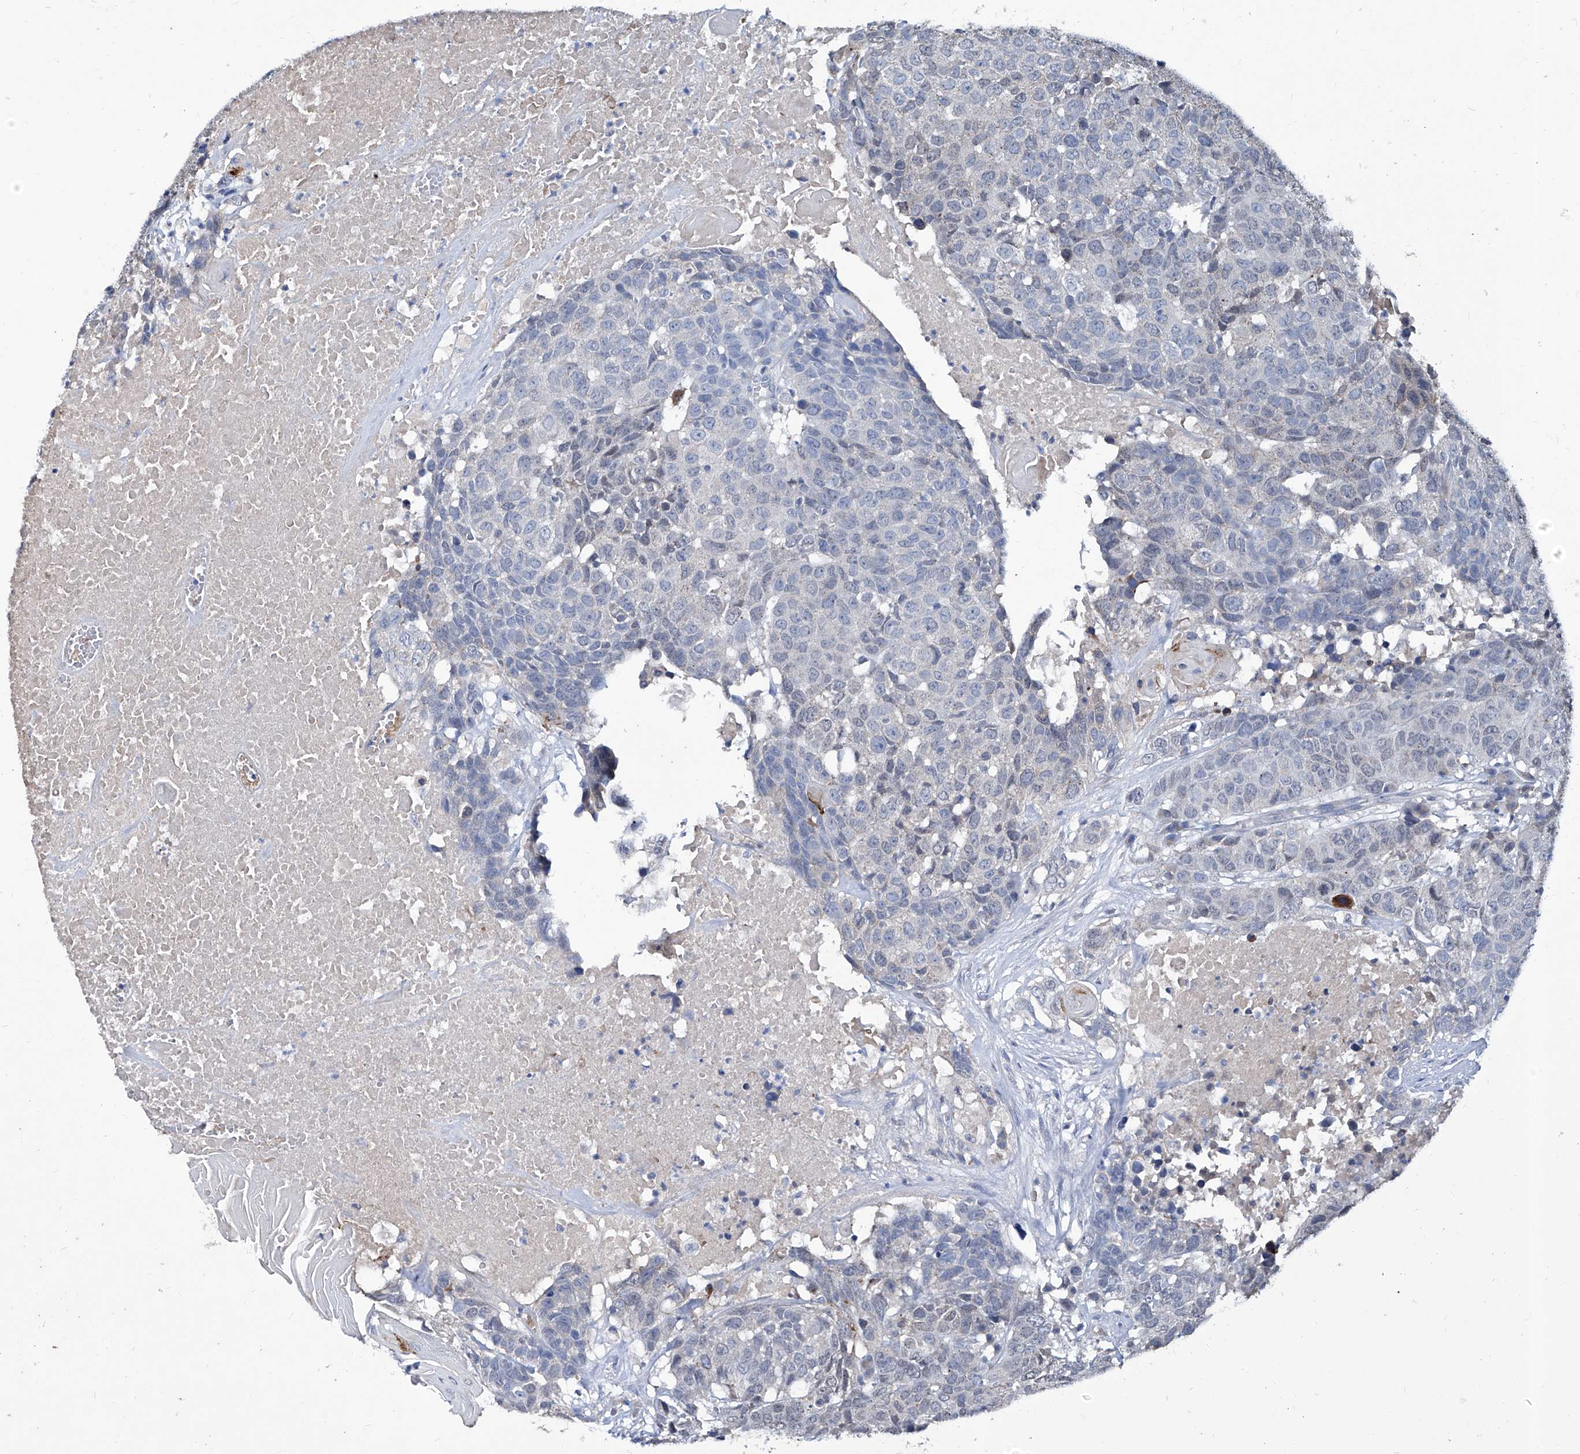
{"staining": {"intensity": "negative", "quantity": "none", "location": "none"}, "tissue": "head and neck cancer", "cell_type": "Tumor cells", "image_type": "cancer", "snomed": [{"axis": "morphology", "description": "Squamous cell carcinoma, NOS"}, {"axis": "topography", "description": "Head-Neck"}], "caption": "A high-resolution histopathology image shows immunohistochemistry (IHC) staining of squamous cell carcinoma (head and neck), which exhibits no significant positivity in tumor cells.", "gene": "KLHL17", "patient": {"sex": "male", "age": 66}}